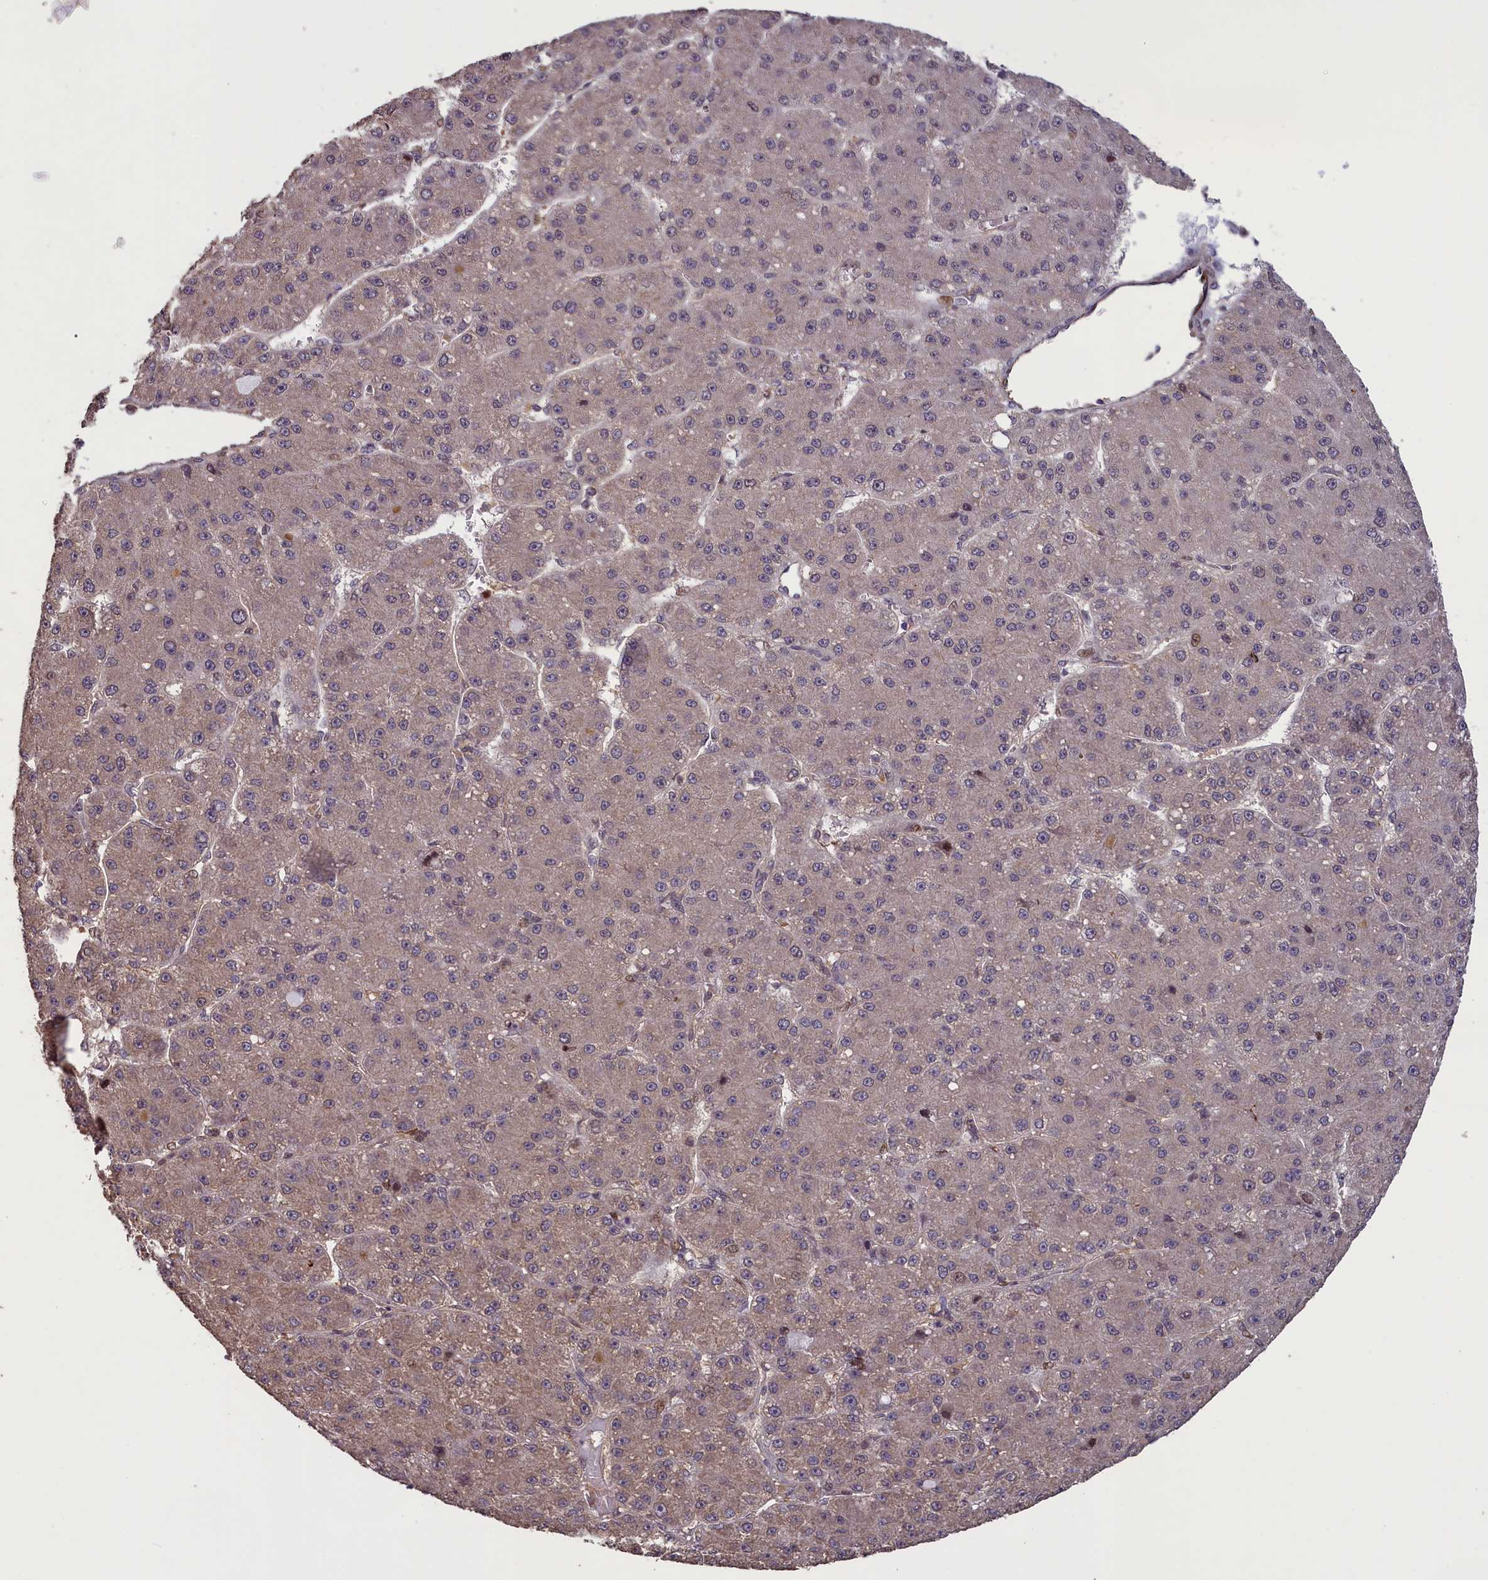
{"staining": {"intensity": "negative", "quantity": "none", "location": "none"}, "tissue": "liver cancer", "cell_type": "Tumor cells", "image_type": "cancer", "snomed": [{"axis": "morphology", "description": "Carcinoma, Hepatocellular, NOS"}, {"axis": "topography", "description": "Liver"}], "caption": "Tumor cells are negative for brown protein staining in liver cancer.", "gene": "NUBP1", "patient": {"sex": "male", "age": 67}}